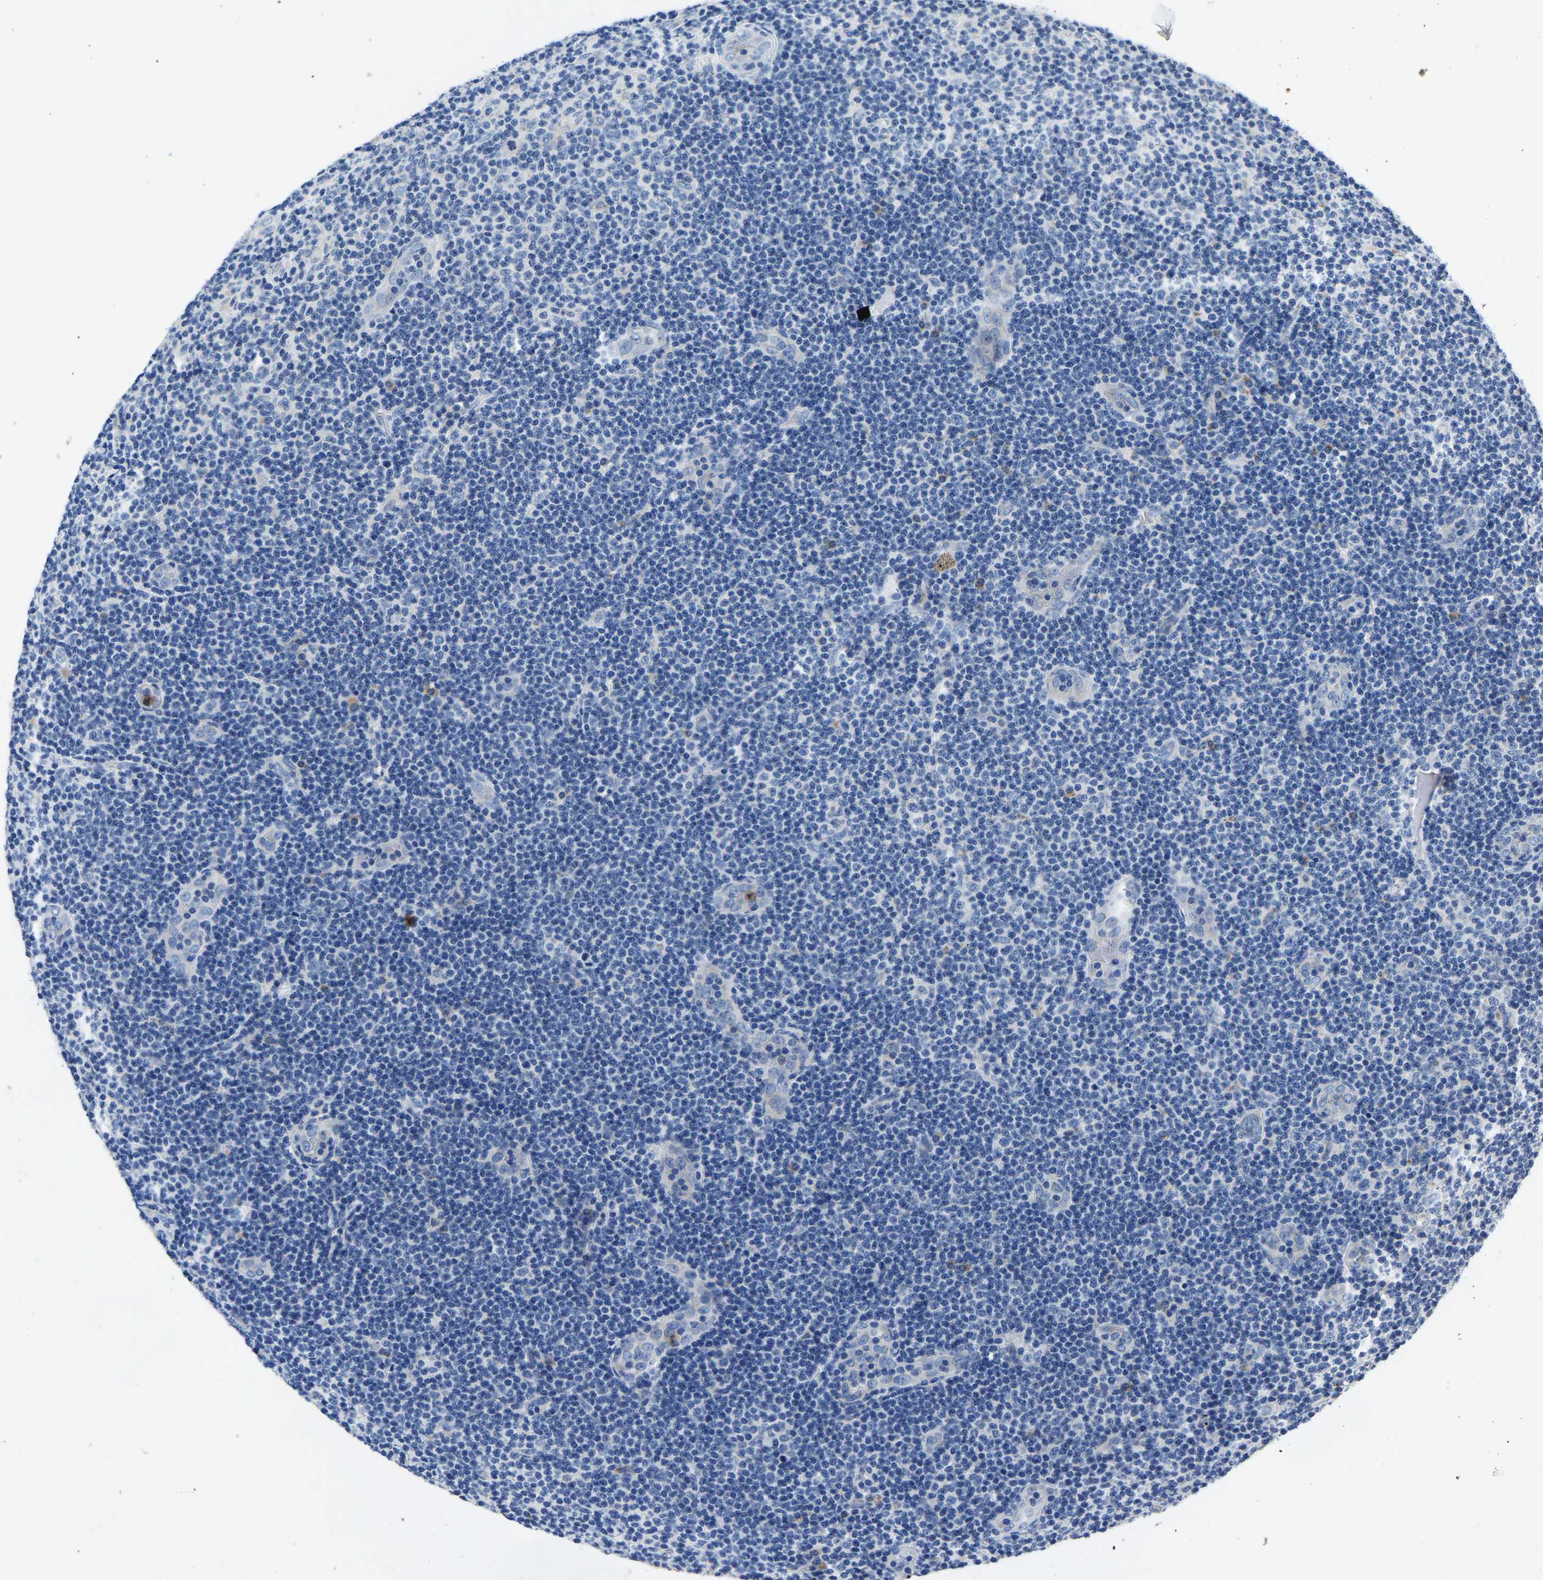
{"staining": {"intensity": "negative", "quantity": "none", "location": "none"}, "tissue": "lymphoma", "cell_type": "Tumor cells", "image_type": "cancer", "snomed": [{"axis": "morphology", "description": "Malignant lymphoma, non-Hodgkin's type, Low grade"}, {"axis": "topography", "description": "Lymph node"}], "caption": "This micrograph is of lymphoma stained with immunohistochemistry to label a protein in brown with the nuclei are counter-stained blue. There is no expression in tumor cells.", "gene": "TOR1B", "patient": {"sex": "male", "age": 83}}